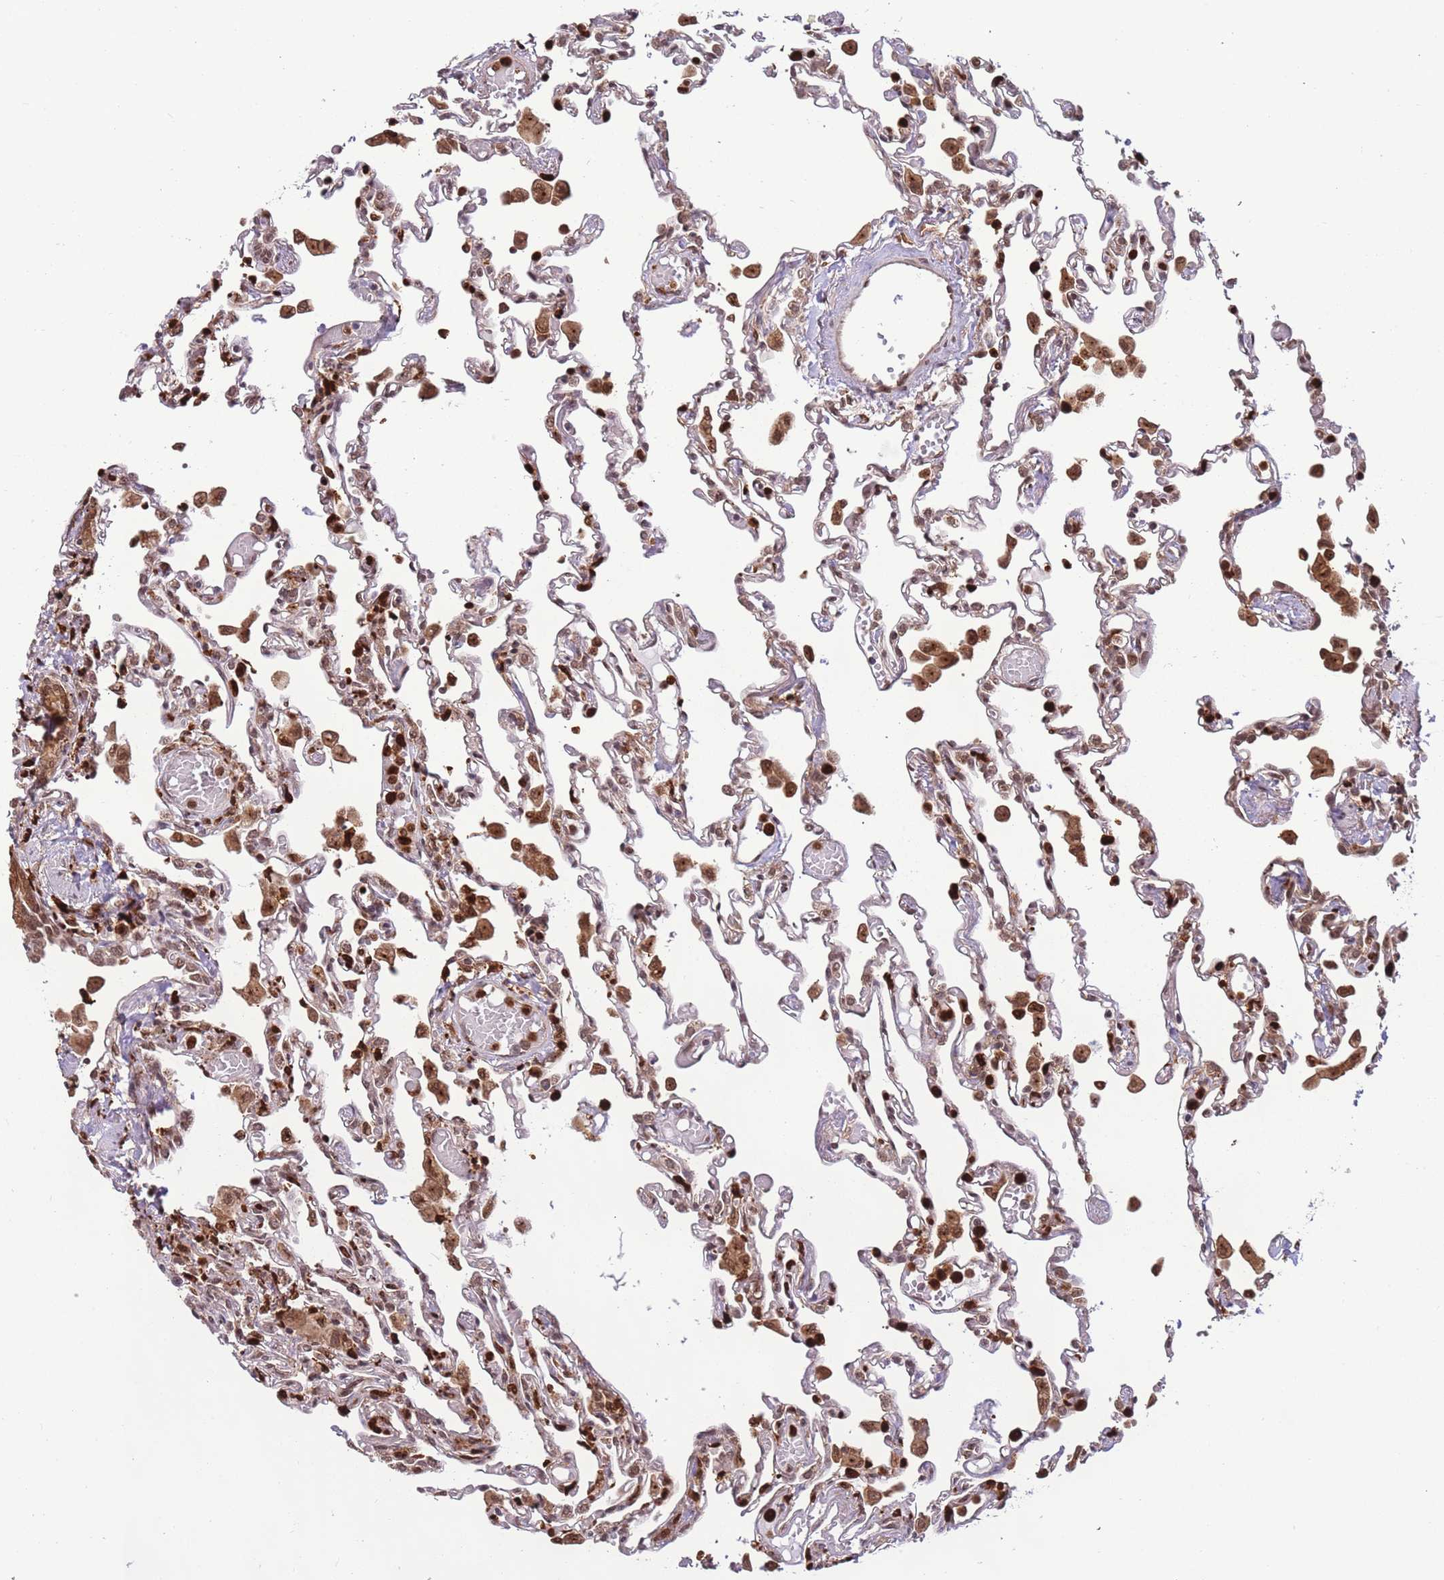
{"staining": {"intensity": "moderate", "quantity": "25%-75%", "location": "cytoplasmic/membranous,nuclear"}, "tissue": "lung", "cell_type": "Alveolar cells", "image_type": "normal", "snomed": [{"axis": "morphology", "description": "Normal tissue, NOS"}, {"axis": "topography", "description": "Bronchus"}, {"axis": "topography", "description": "Lung"}], "caption": "Unremarkable lung demonstrates moderate cytoplasmic/membranous,nuclear positivity in about 25%-75% of alveolar cells Using DAB (brown) and hematoxylin (blue) stains, captured at high magnification using brightfield microscopy..", "gene": "CEP170", "patient": {"sex": "female", "age": 49}}